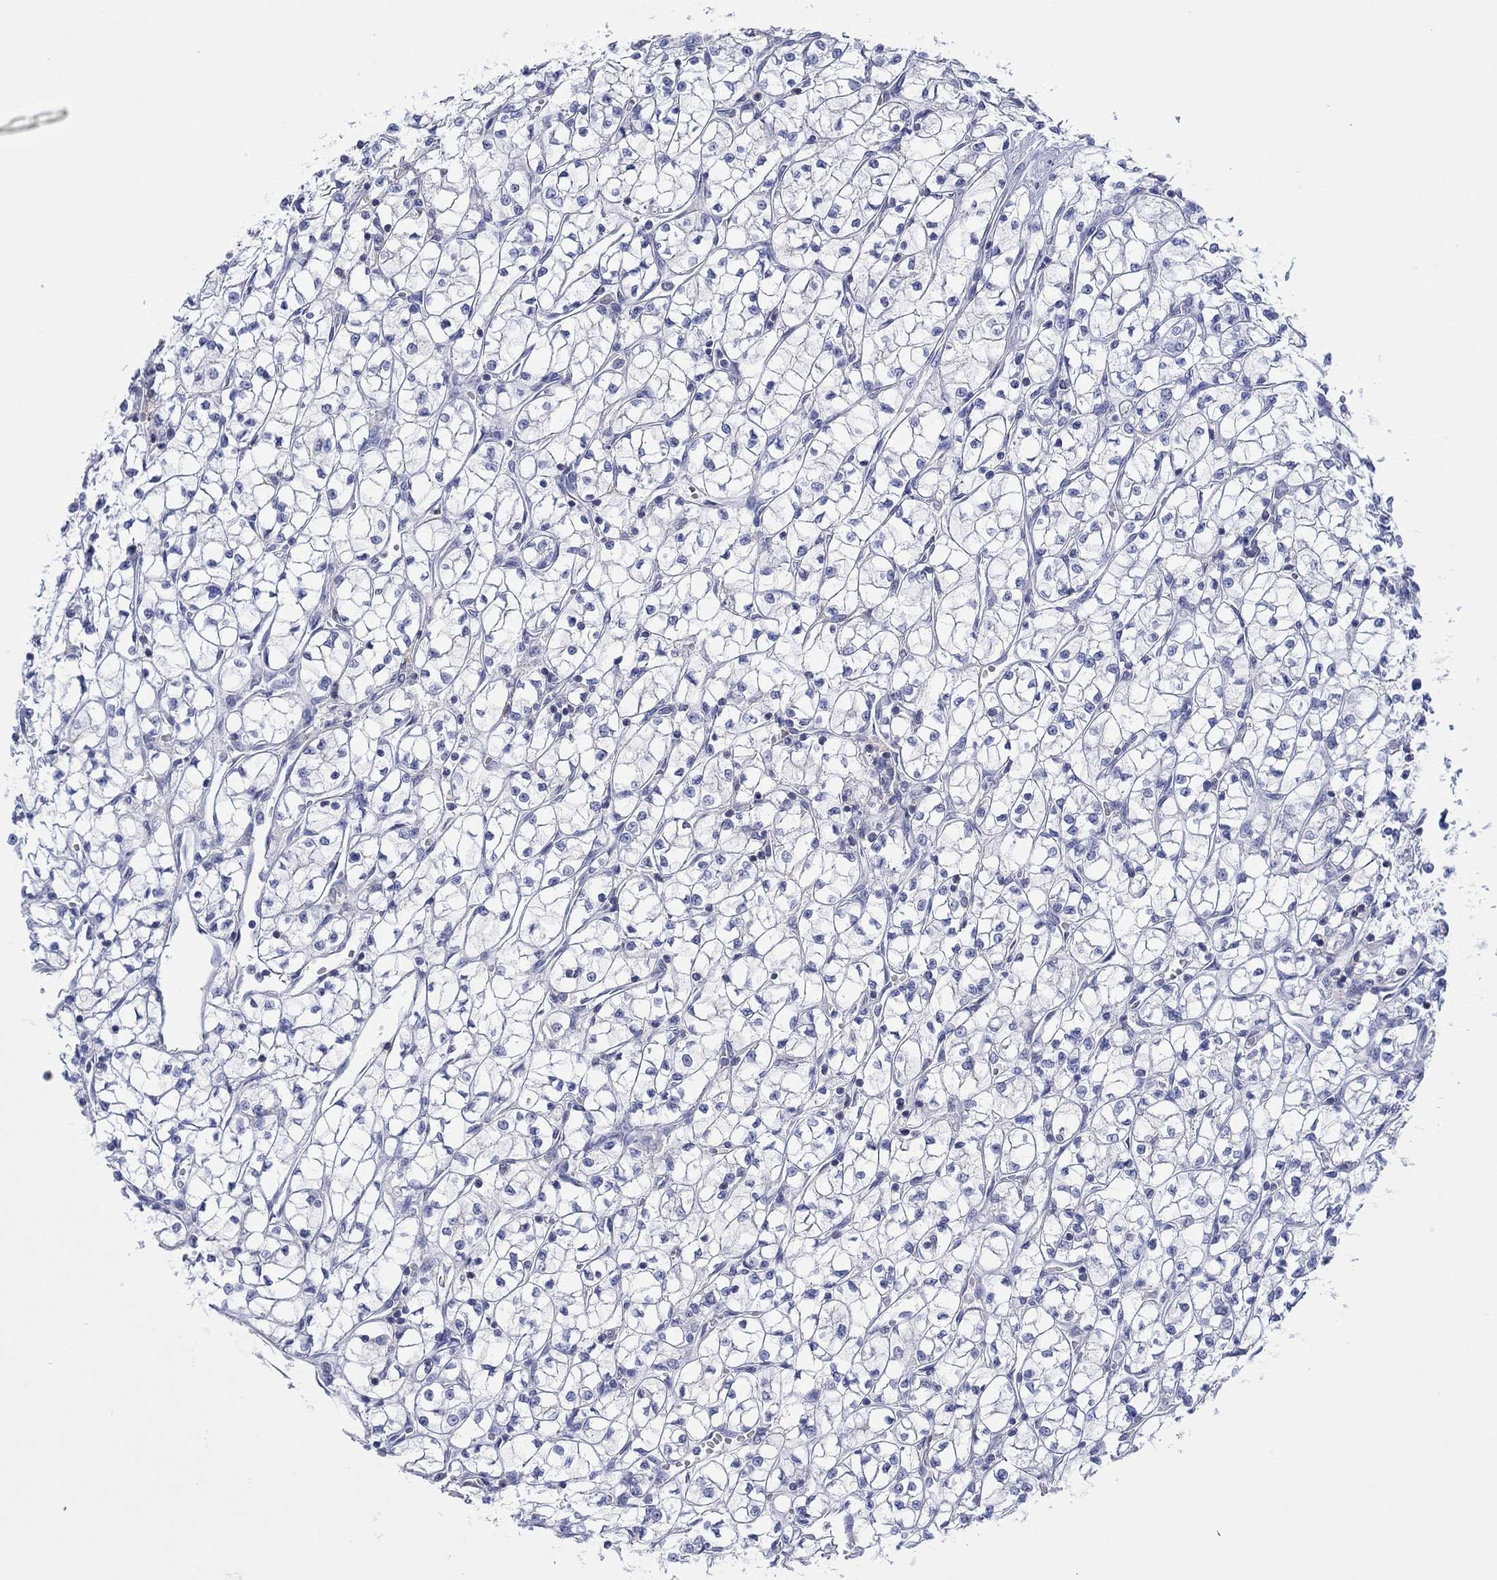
{"staining": {"intensity": "negative", "quantity": "none", "location": "none"}, "tissue": "renal cancer", "cell_type": "Tumor cells", "image_type": "cancer", "snomed": [{"axis": "morphology", "description": "Adenocarcinoma, NOS"}, {"axis": "topography", "description": "Kidney"}], "caption": "Tumor cells are negative for protein expression in human adenocarcinoma (renal).", "gene": "PPIL6", "patient": {"sex": "female", "age": 64}}